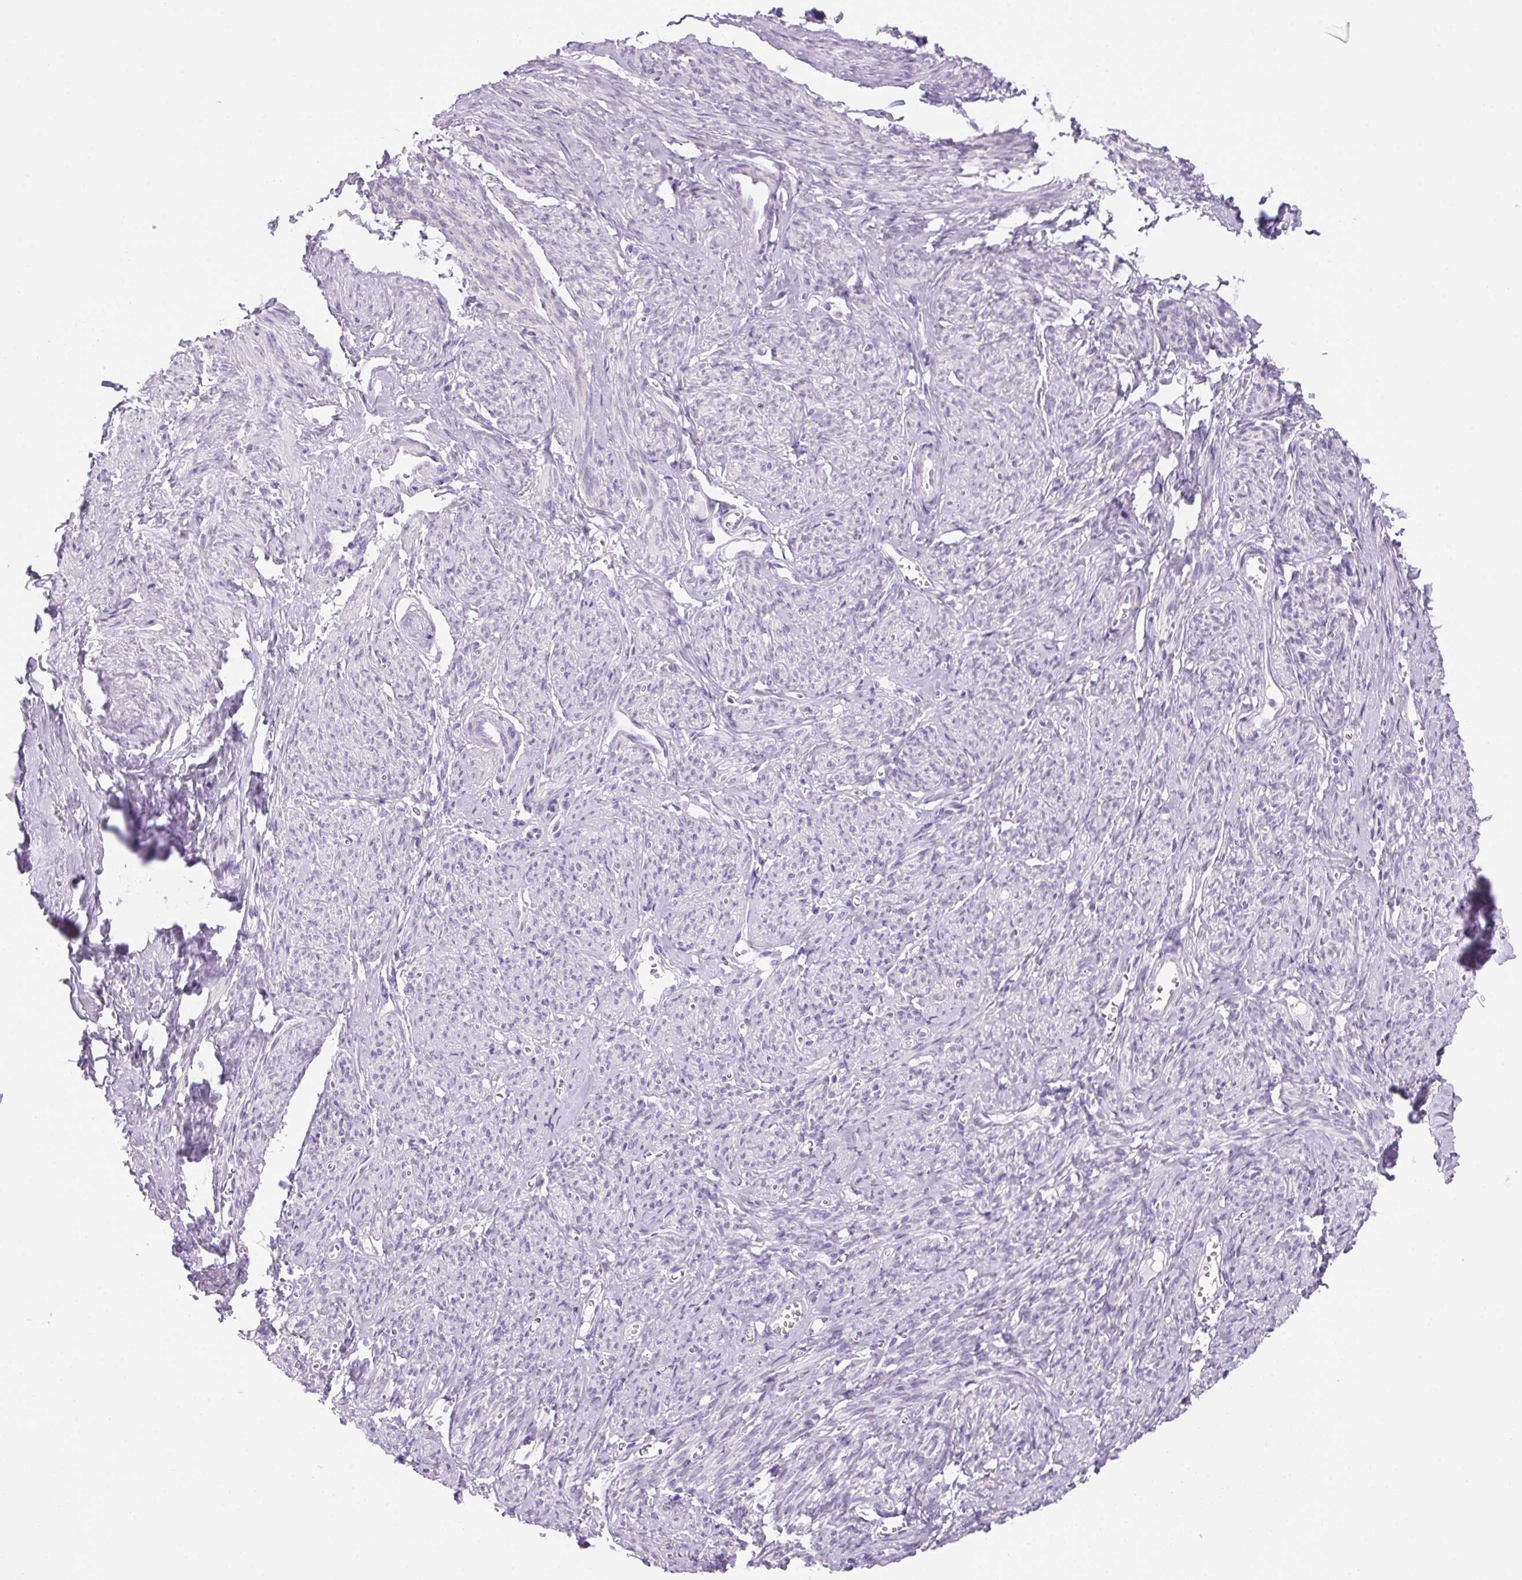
{"staining": {"intensity": "negative", "quantity": "none", "location": "none"}, "tissue": "smooth muscle", "cell_type": "Smooth muscle cells", "image_type": "normal", "snomed": [{"axis": "morphology", "description": "Normal tissue, NOS"}, {"axis": "topography", "description": "Smooth muscle"}], "caption": "DAB immunohistochemical staining of unremarkable human smooth muscle reveals no significant staining in smooth muscle cells. Brightfield microscopy of immunohistochemistry (IHC) stained with DAB (brown) and hematoxylin (blue), captured at high magnification.", "gene": "DHCR24", "patient": {"sex": "female", "age": 65}}